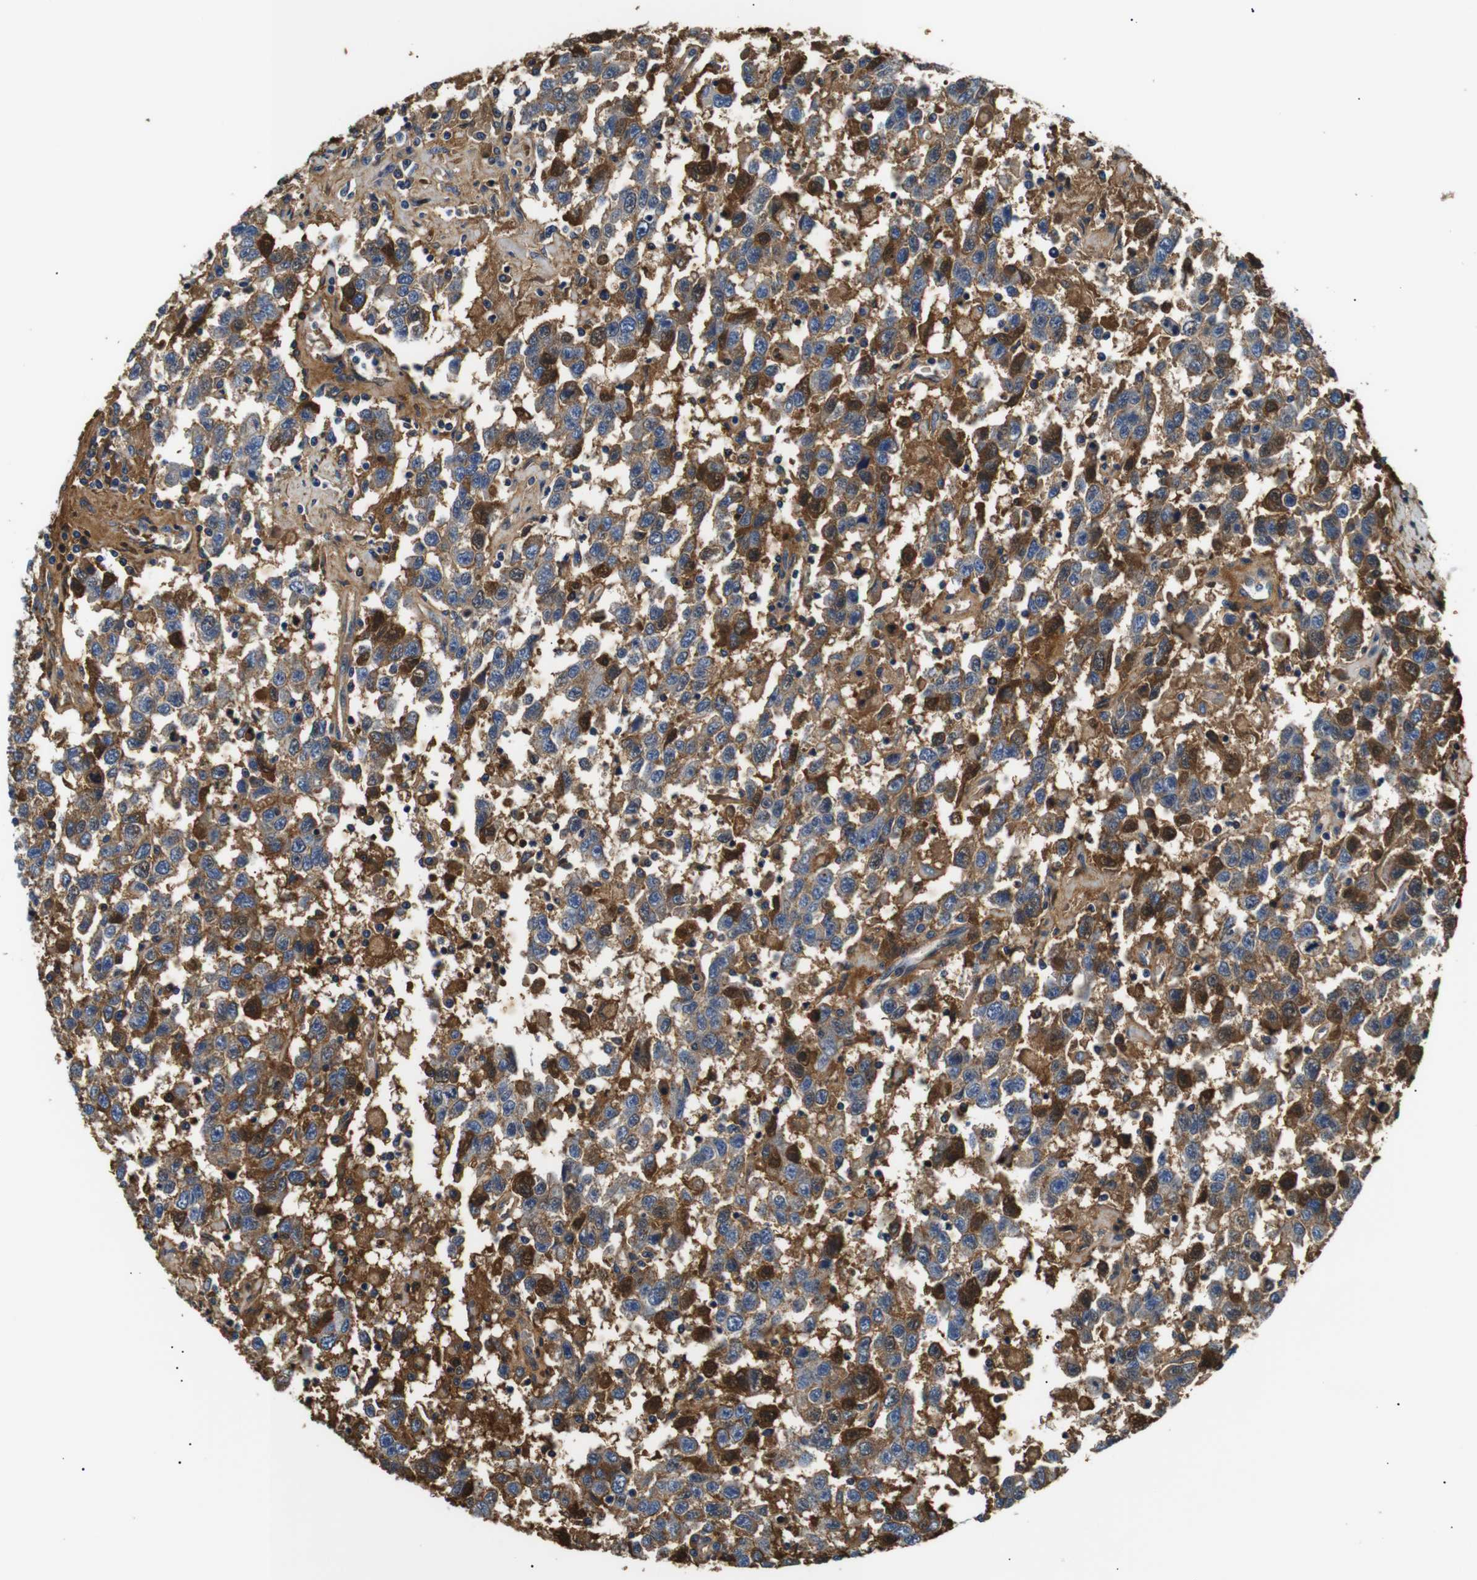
{"staining": {"intensity": "strong", "quantity": ">75%", "location": "cytoplasmic/membranous,nuclear"}, "tissue": "testis cancer", "cell_type": "Tumor cells", "image_type": "cancer", "snomed": [{"axis": "morphology", "description": "Seminoma, NOS"}, {"axis": "topography", "description": "Testis"}], "caption": "Protein expression by immunohistochemistry (IHC) displays strong cytoplasmic/membranous and nuclear positivity in about >75% of tumor cells in testis cancer.", "gene": "LHCGR", "patient": {"sex": "male", "age": 41}}